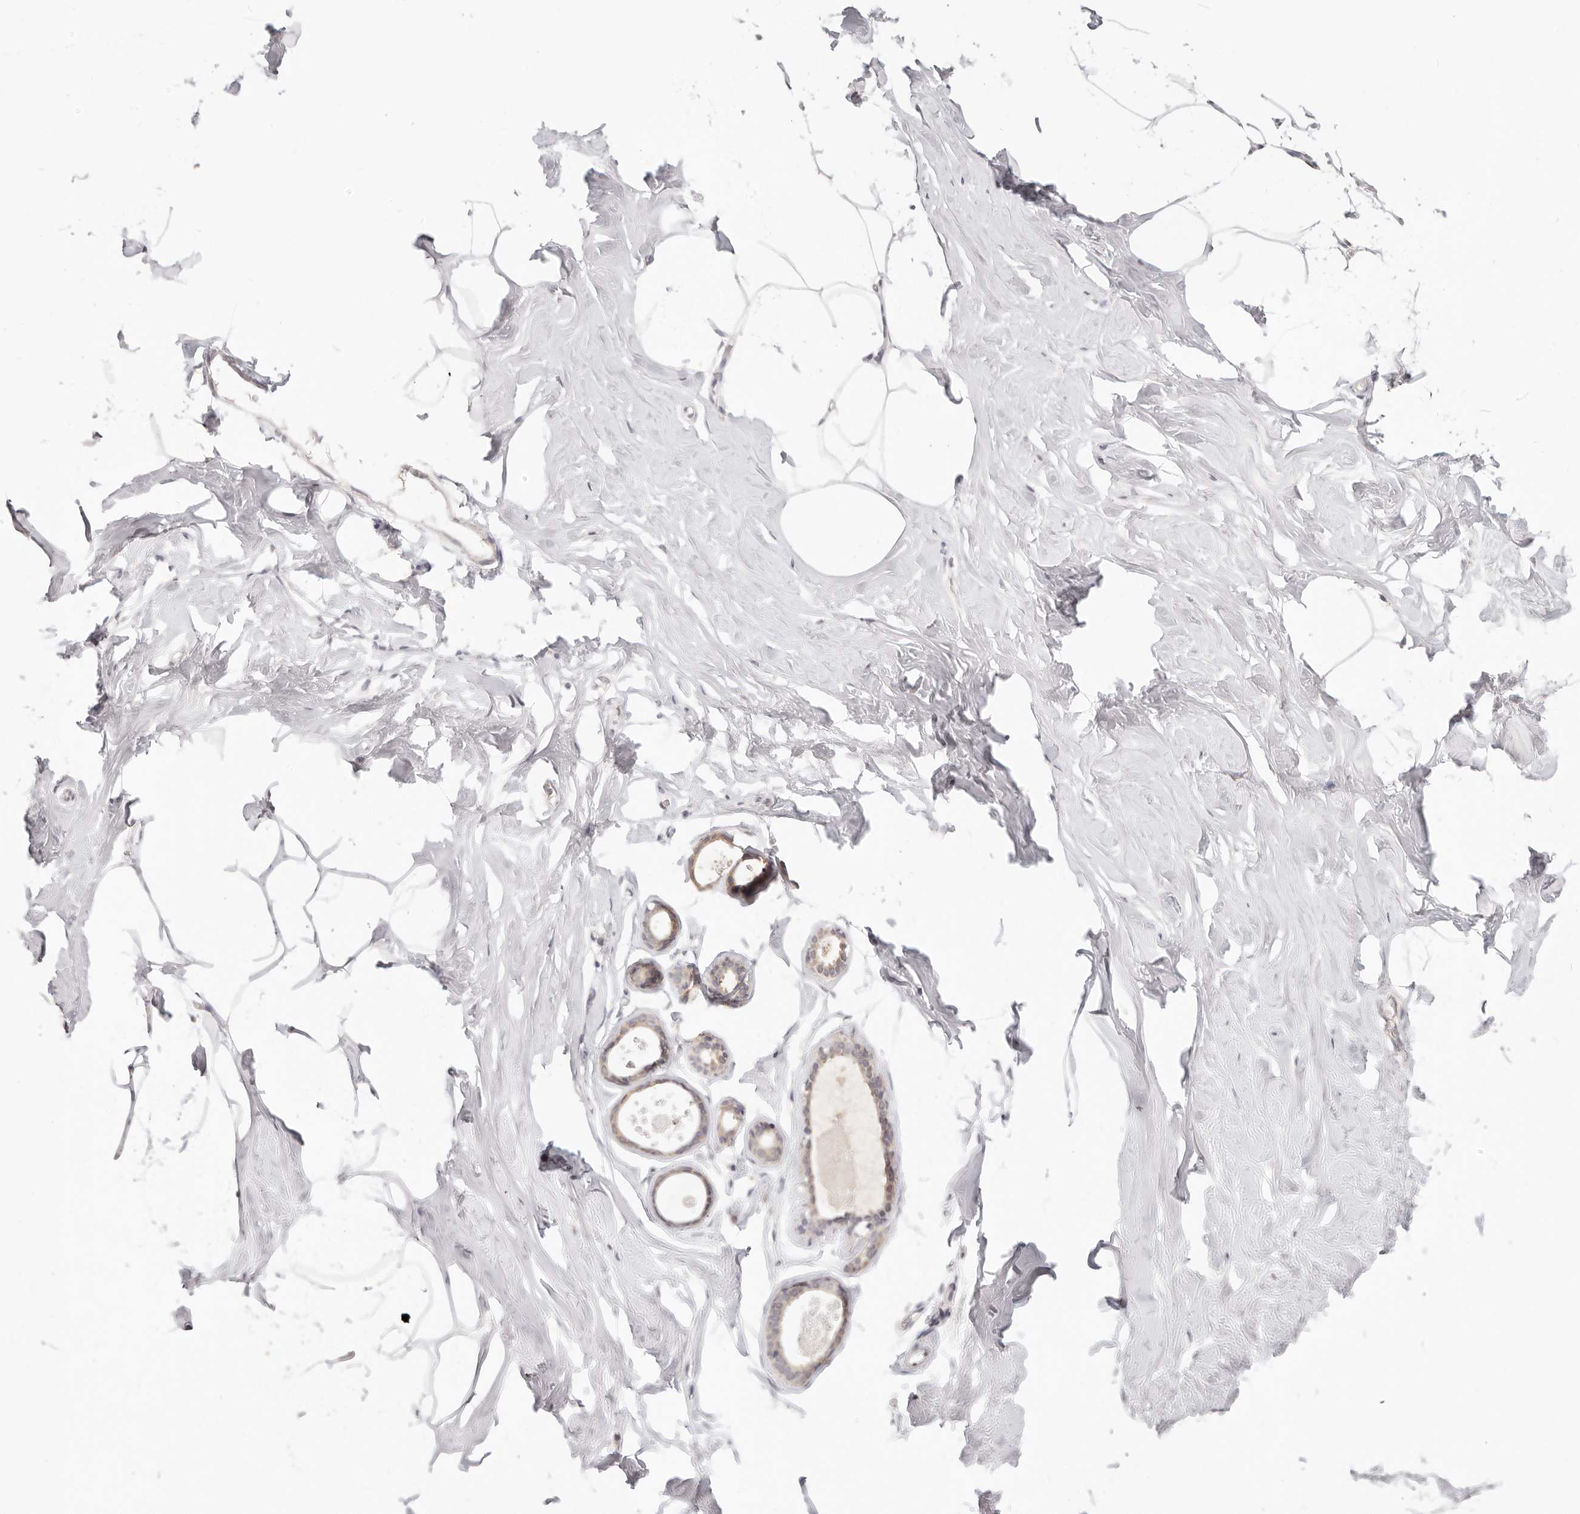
{"staining": {"intensity": "negative", "quantity": "none", "location": "none"}, "tissue": "adipose tissue", "cell_type": "Adipocytes", "image_type": "normal", "snomed": [{"axis": "morphology", "description": "Normal tissue, NOS"}, {"axis": "morphology", "description": "Fibrosis, NOS"}, {"axis": "topography", "description": "Breast"}, {"axis": "topography", "description": "Adipose tissue"}], "caption": "Adipose tissue stained for a protein using immunohistochemistry demonstrates no expression adipocytes.", "gene": "GGPS1", "patient": {"sex": "female", "age": 39}}